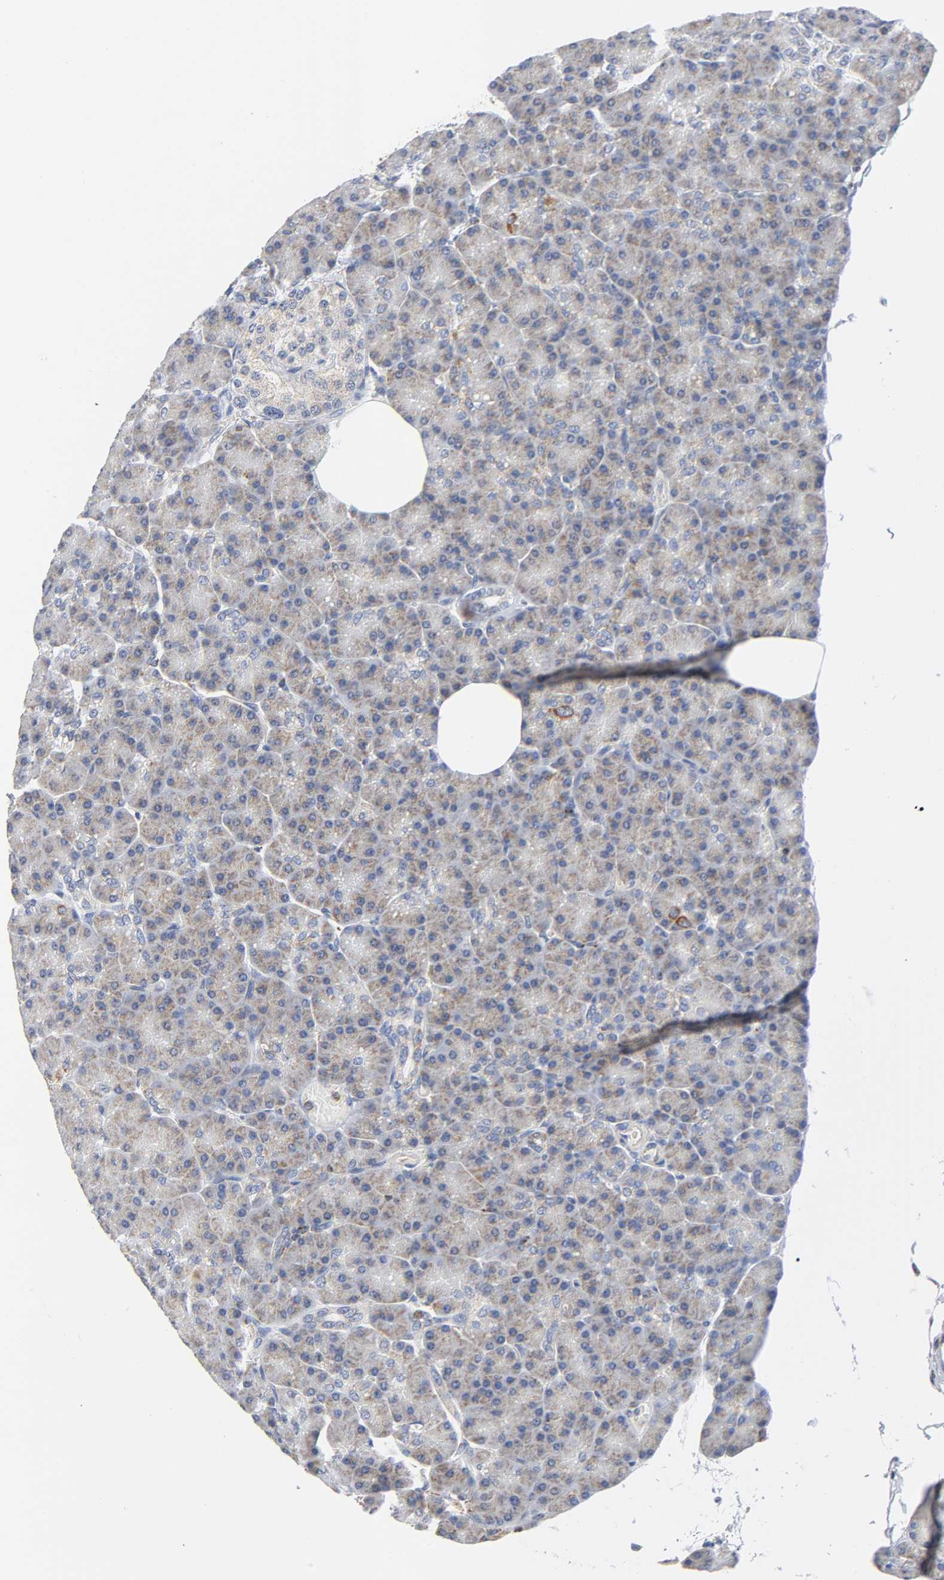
{"staining": {"intensity": "weak", "quantity": ">75%", "location": "cytoplasmic/membranous"}, "tissue": "pancreas", "cell_type": "Exocrine glandular cells", "image_type": "normal", "snomed": [{"axis": "morphology", "description": "Normal tissue, NOS"}, {"axis": "topography", "description": "Pancreas"}], "caption": "An image of pancreas stained for a protein displays weak cytoplasmic/membranous brown staining in exocrine glandular cells.", "gene": "BAK1", "patient": {"sex": "female", "age": 43}}